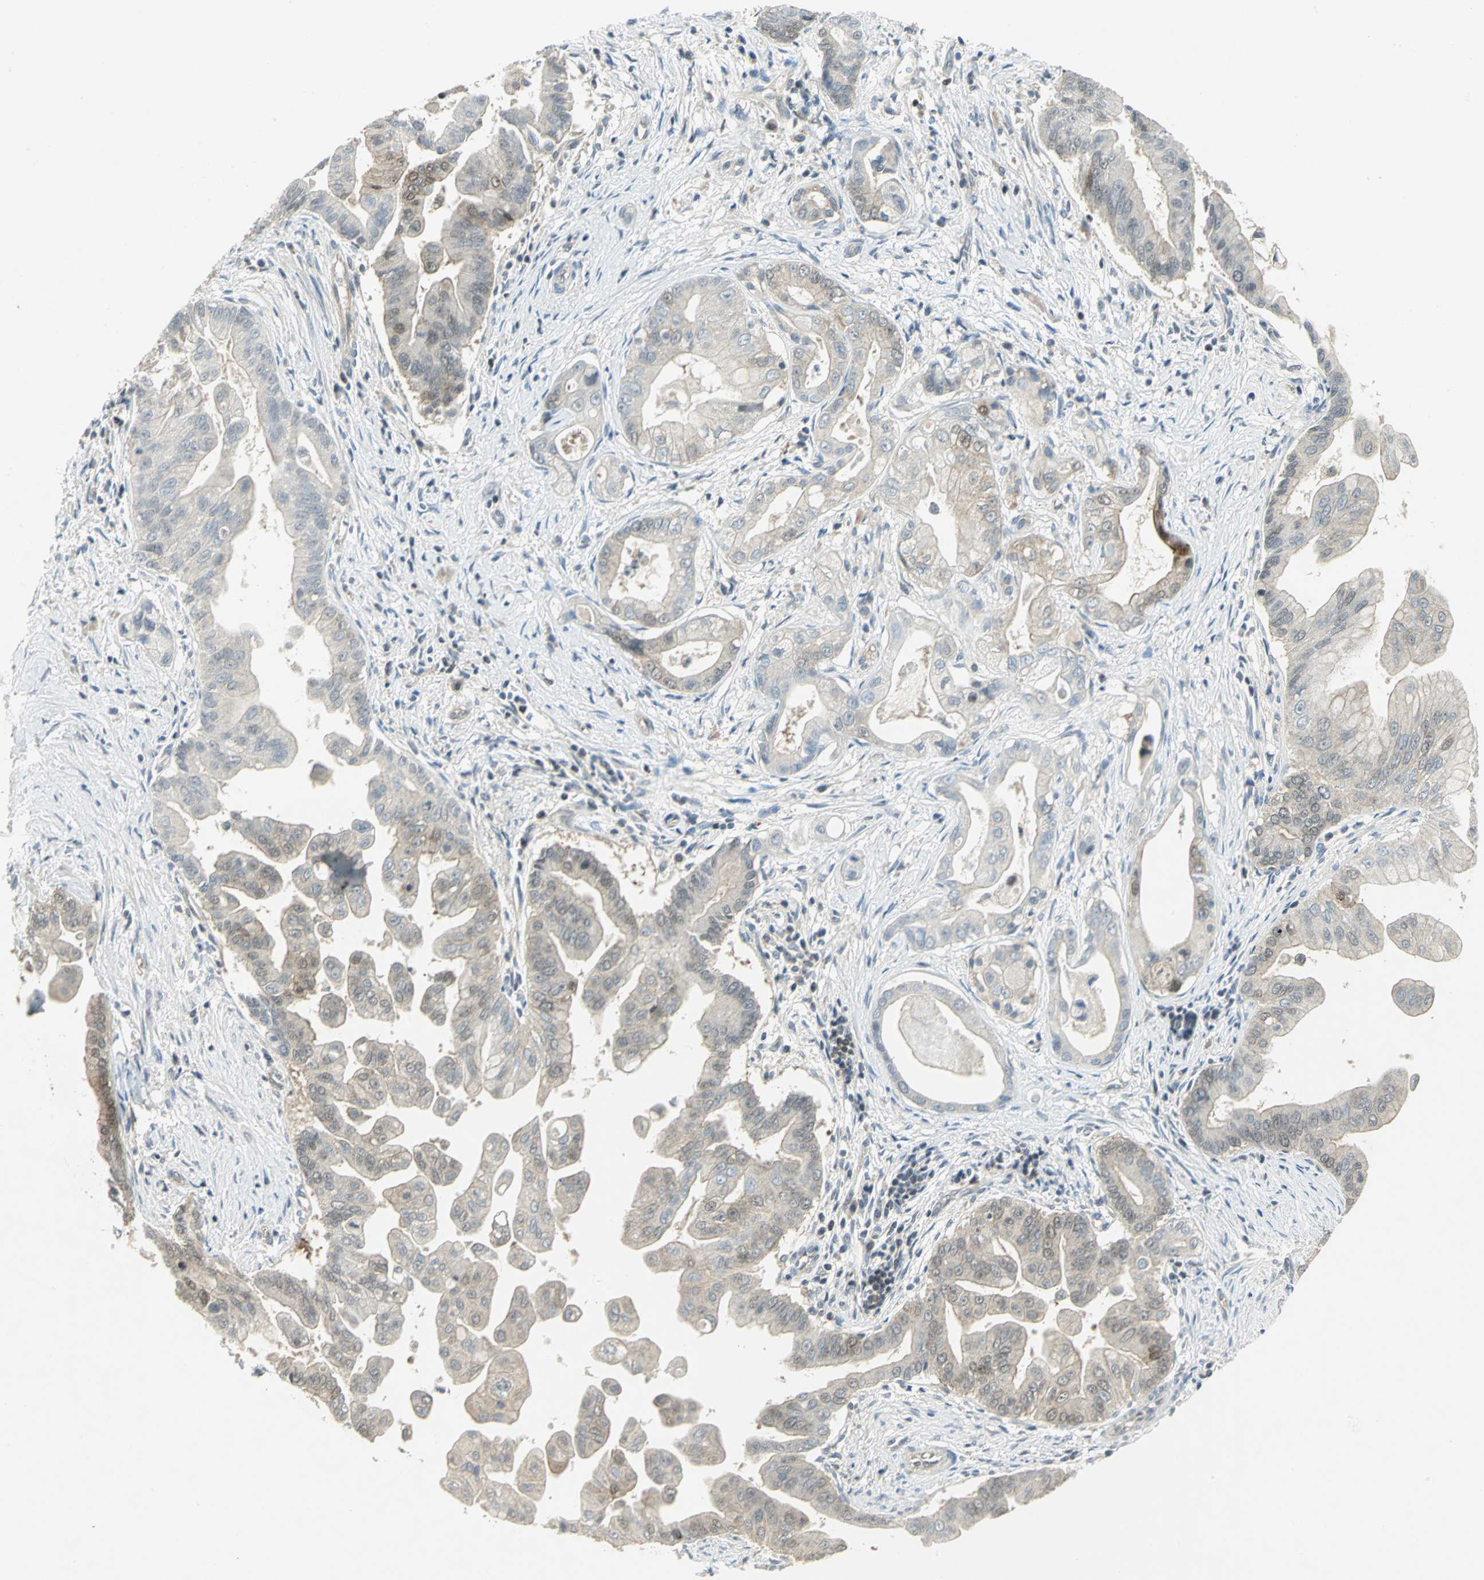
{"staining": {"intensity": "weak", "quantity": "25%-75%", "location": "cytoplasmic/membranous,nuclear"}, "tissue": "pancreatic cancer", "cell_type": "Tumor cells", "image_type": "cancer", "snomed": [{"axis": "morphology", "description": "Adenocarcinoma, NOS"}, {"axis": "topography", "description": "Pancreas"}], "caption": "There is low levels of weak cytoplasmic/membranous and nuclear positivity in tumor cells of adenocarcinoma (pancreatic), as demonstrated by immunohistochemical staining (brown color).", "gene": "PPIA", "patient": {"sex": "female", "age": 75}}